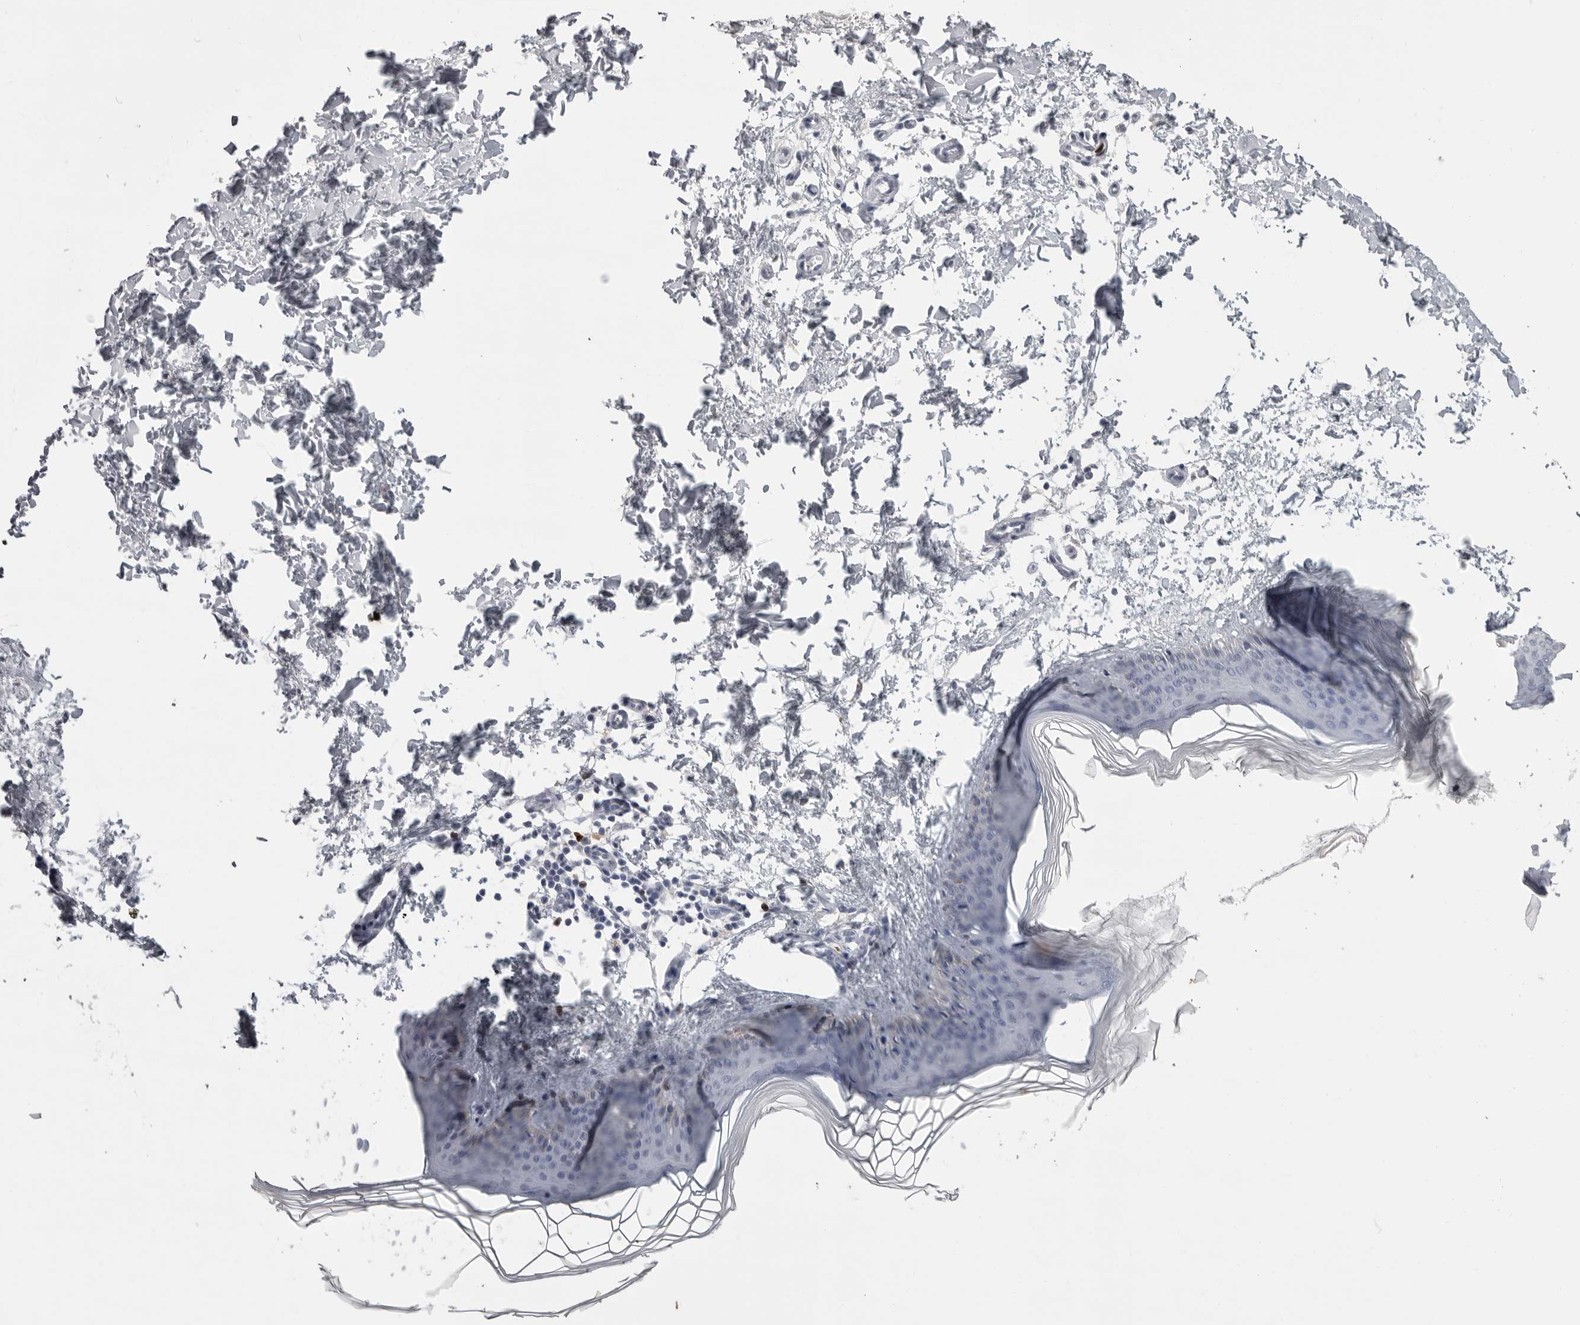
{"staining": {"intensity": "negative", "quantity": "none", "location": "none"}, "tissue": "skin", "cell_type": "Fibroblasts", "image_type": "normal", "snomed": [{"axis": "morphology", "description": "Normal tissue, NOS"}, {"axis": "topography", "description": "Skin"}], "caption": "Fibroblasts show no significant protein staining in benign skin.", "gene": "GNLY", "patient": {"sex": "female", "age": 27}}